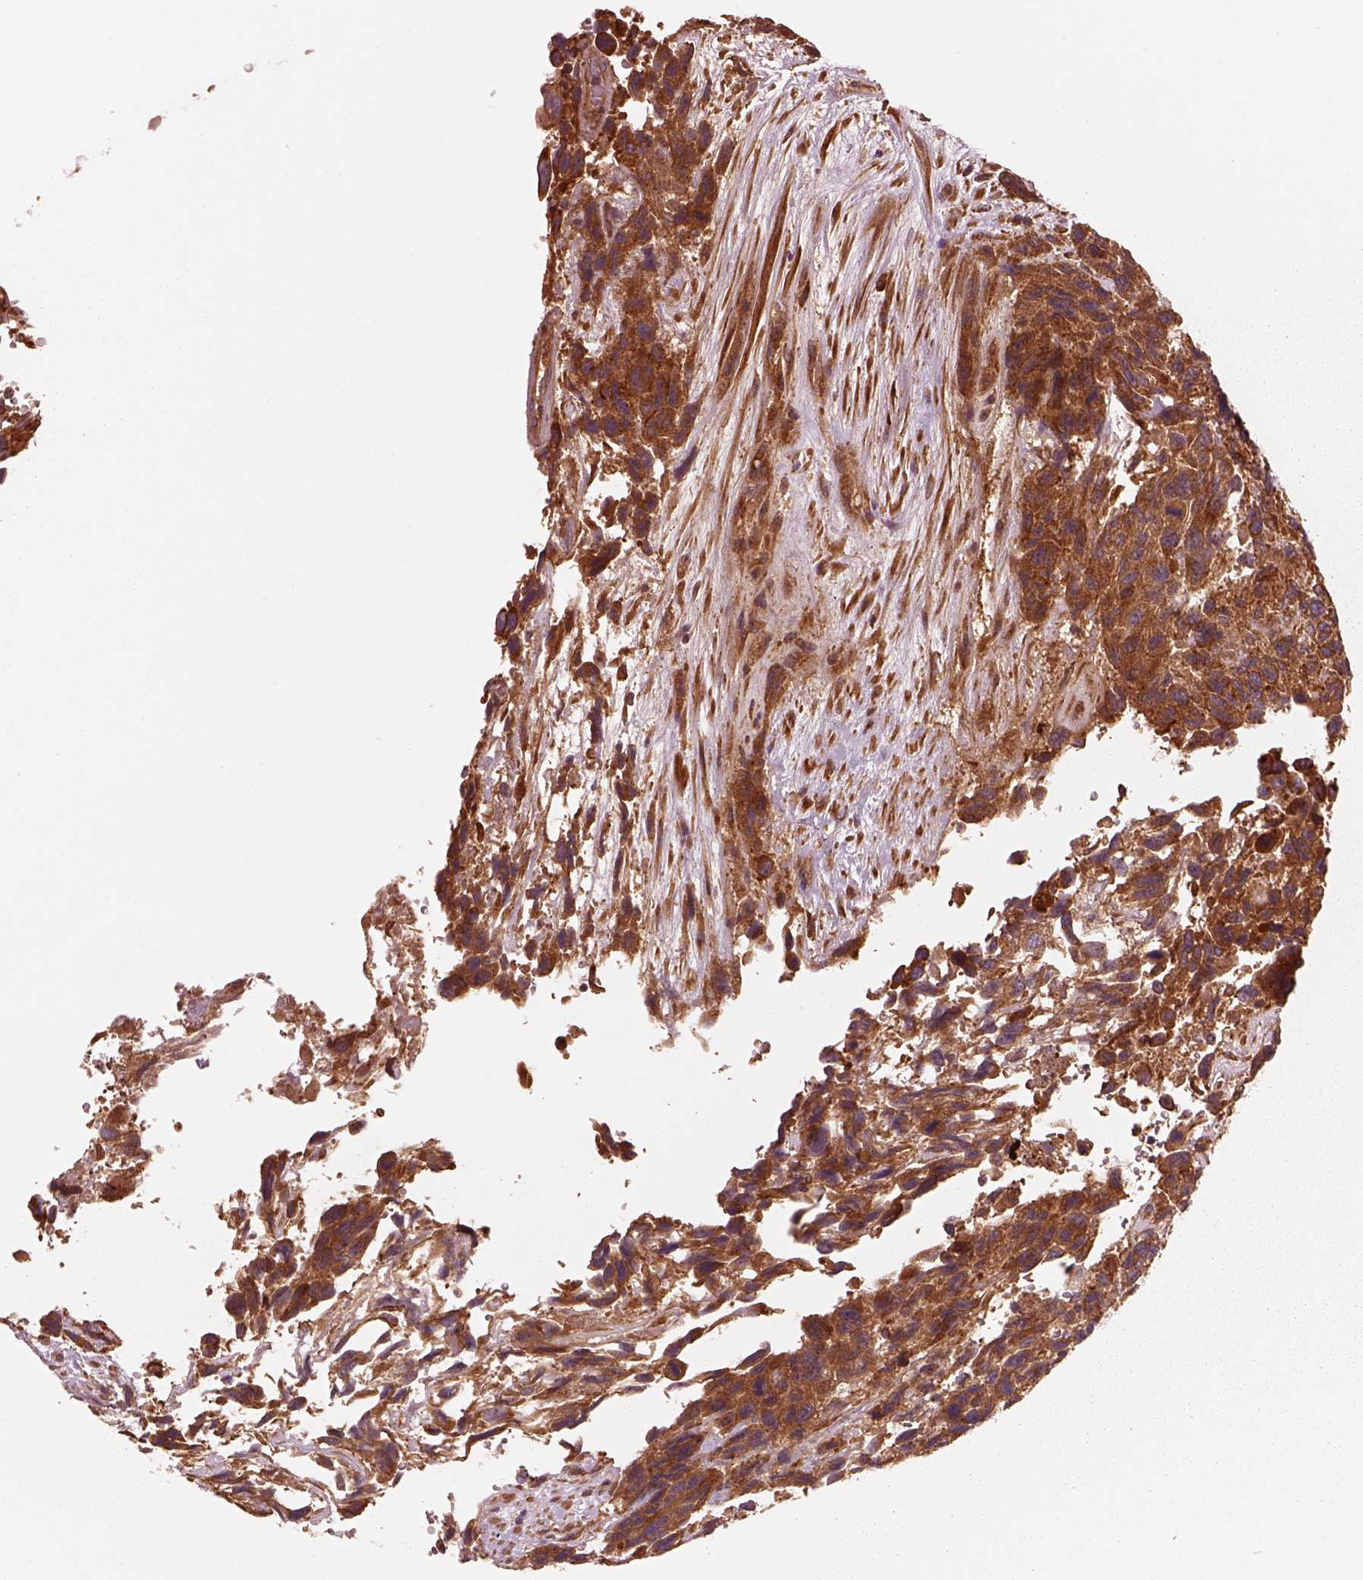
{"staining": {"intensity": "strong", "quantity": ">75%", "location": "cytoplasmic/membranous"}, "tissue": "urothelial cancer", "cell_type": "Tumor cells", "image_type": "cancer", "snomed": [{"axis": "morphology", "description": "Urothelial carcinoma, High grade"}, {"axis": "topography", "description": "Urinary bladder"}], "caption": "Brown immunohistochemical staining in human high-grade urothelial carcinoma displays strong cytoplasmic/membranous staining in approximately >75% of tumor cells.", "gene": "ASCC2", "patient": {"sex": "female", "age": 70}}